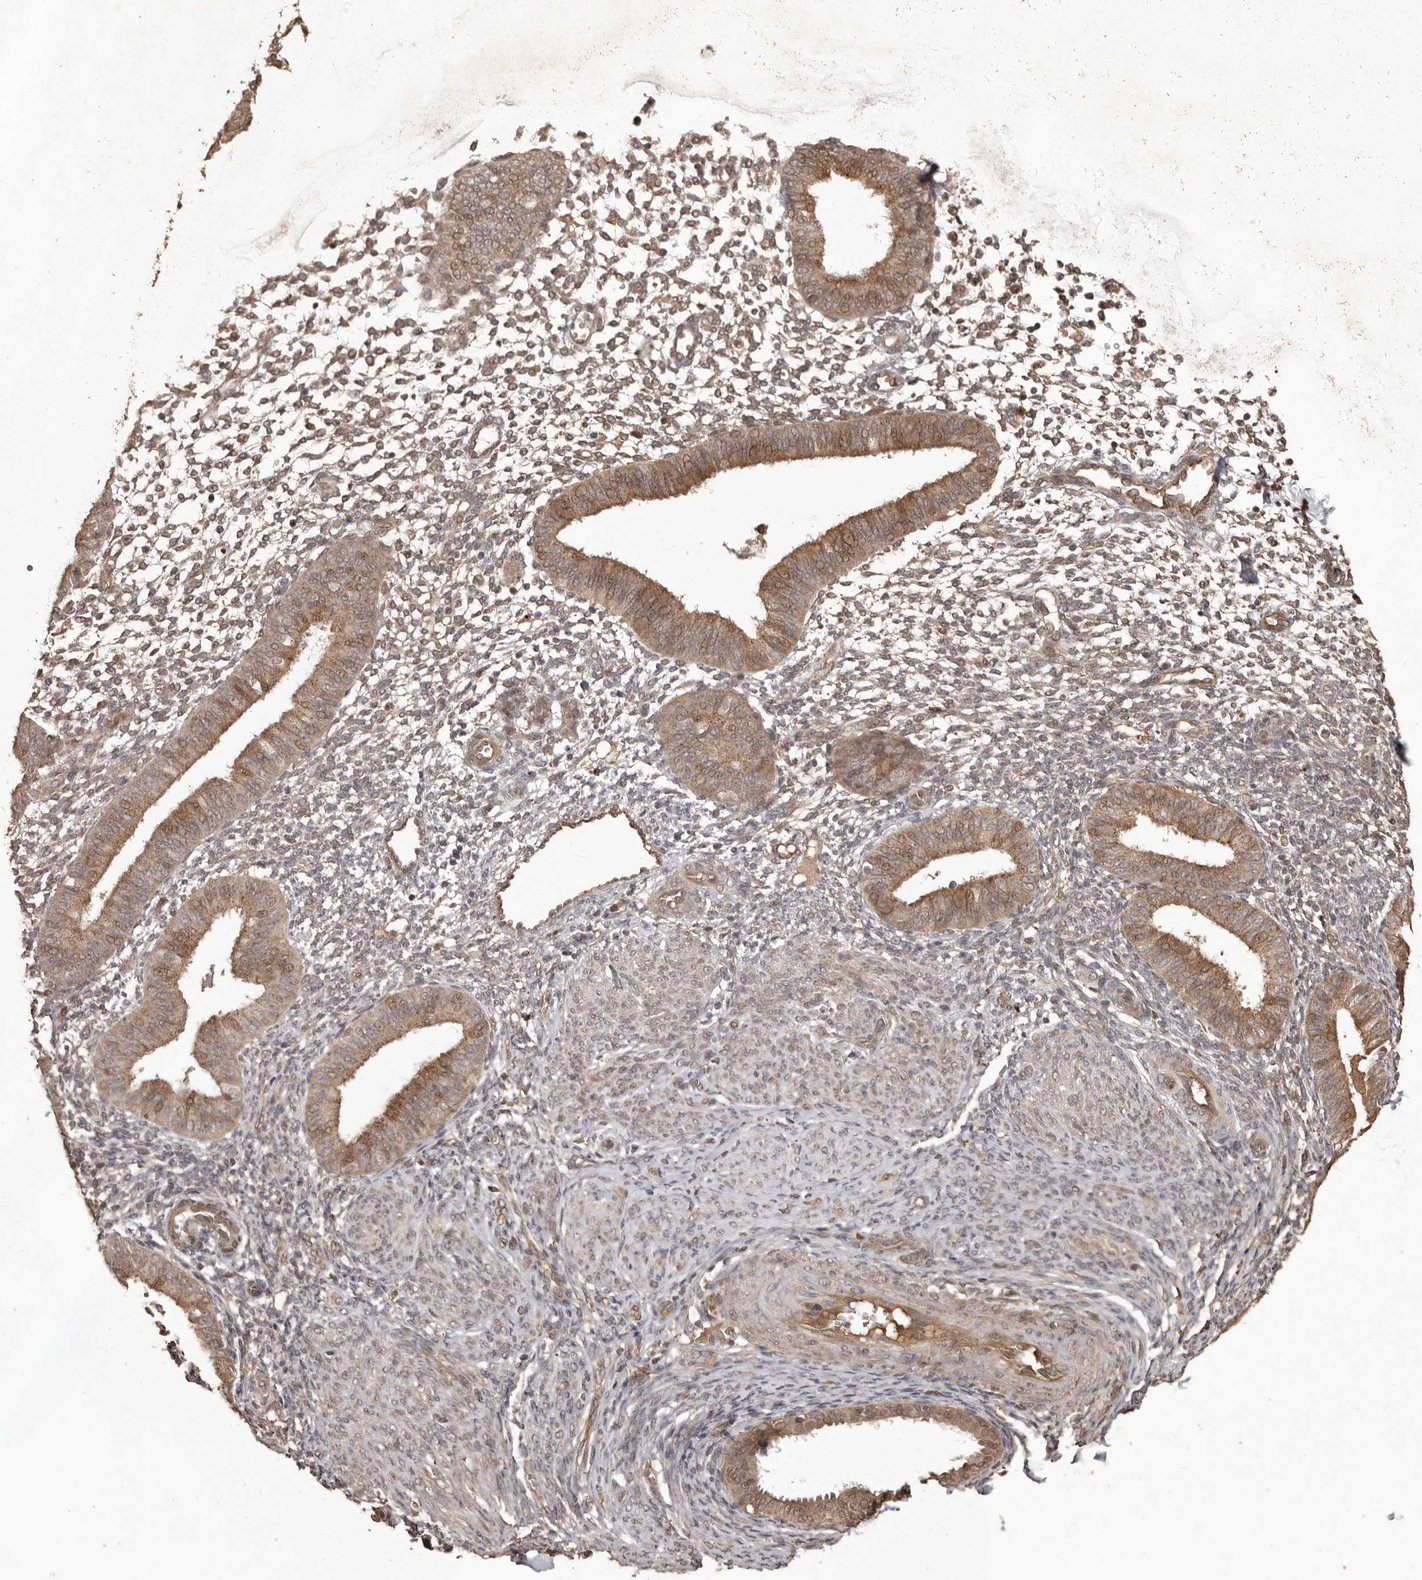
{"staining": {"intensity": "weak", "quantity": "25%-75%", "location": "cytoplasmic/membranous"}, "tissue": "endometrium", "cell_type": "Cells in endometrial stroma", "image_type": "normal", "snomed": [{"axis": "morphology", "description": "Normal tissue, NOS"}, {"axis": "topography", "description": "Uterus"}, {"axis": "topography", "description": "Endometrium"}], "caption": "This micrograph reveals normal endometrium stained with immunohistochemistry (IHC) to label a protein in brown. The cytoplasmic/membranous of cells in endometrial stroma show weak positivity for the protein. Nuclei are counter-stained blue.", "gene": "NUP43", "patient": {"sex": "female", "age": 48}}